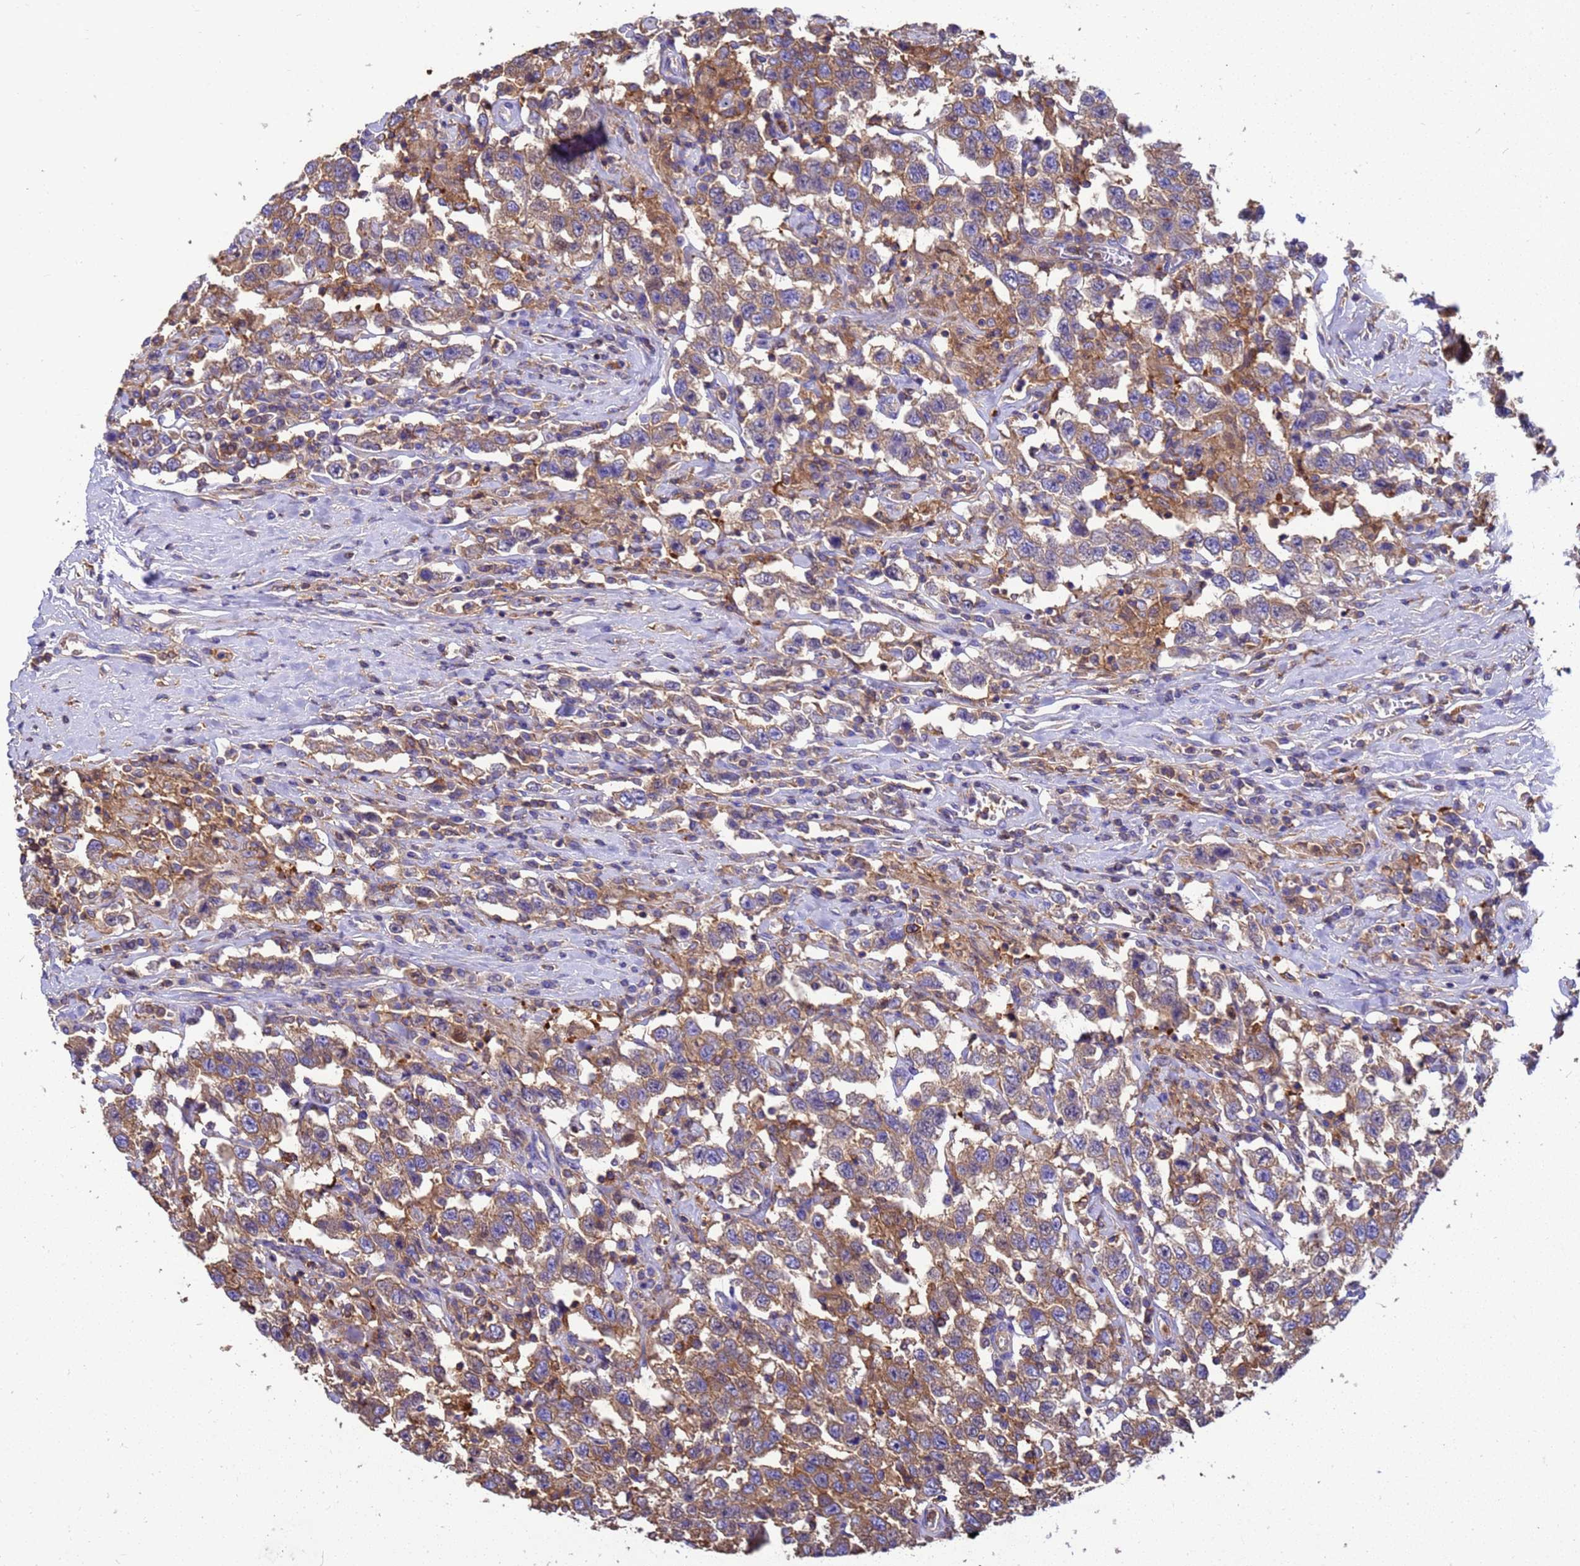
{"staining": {"intensity": "moderate", "quantity": ">75%", "location": "cytoplasmic/membranous"}, "tissue": "testis cancer", "cell_type": "Tumor cells", "image_type": "cancer", "snomed": [{"axis": "morphology", "description": "Seminoma, NOS"}, {"axis": "topography", "description": "Testis"}], "caption": "Testis cancer (seminoma) tissue demonstrates moderate cytoplasmic/membranous staining in about >75% of tumor cells, visualized by immunohistochemistry.", "gene": "ZNF235", "patient": {"sex": "male", "age": 41}}